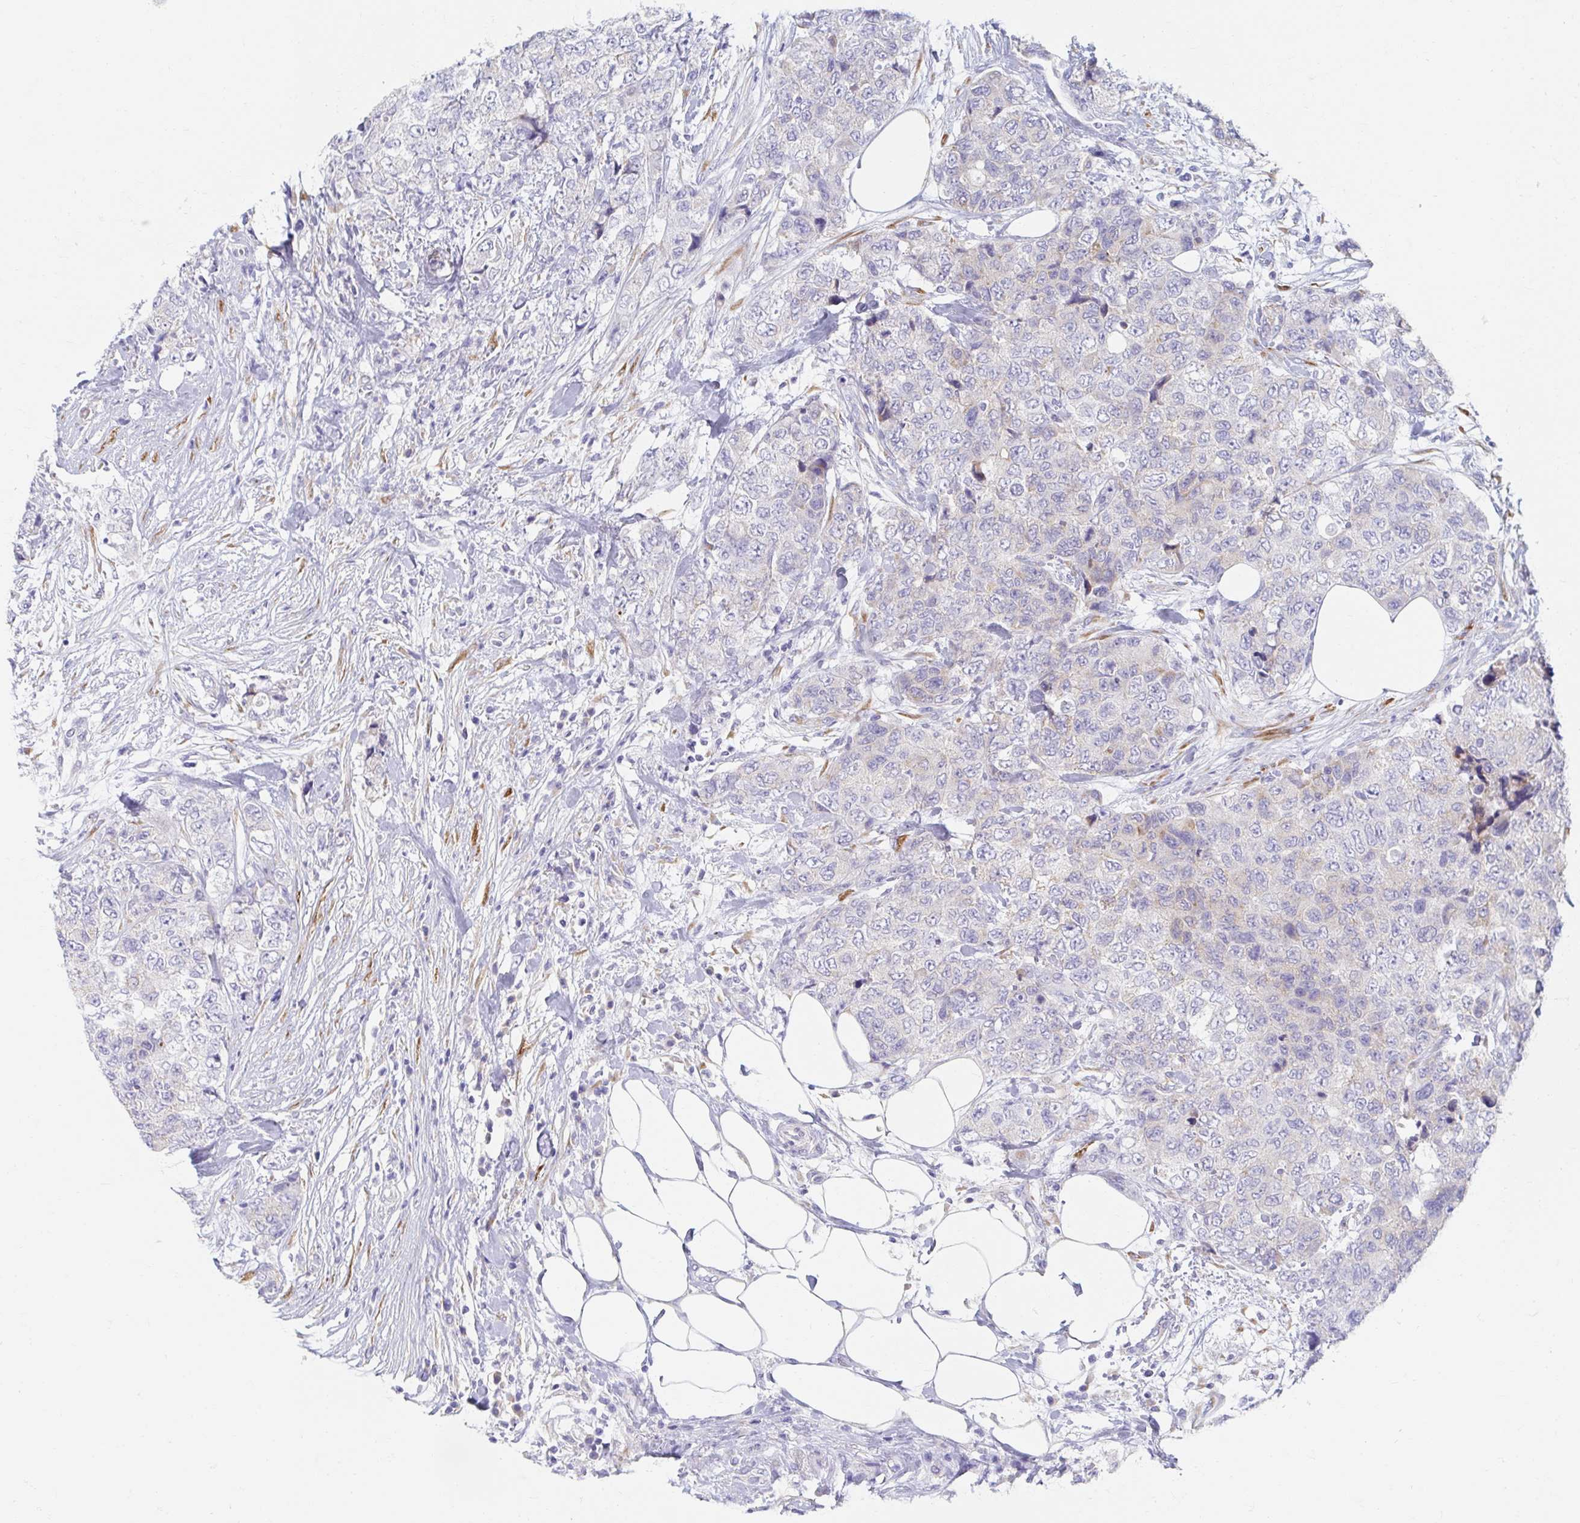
{"staining": {"intensity": "negative", "quantity": "none", "location": "none"}, "tissue": "urothelial cancer", "cell_type": "Tumor cells", "image_type": "cancer", "snomed": [{"axis": "morphology", "description": "Urothelial carcinoma, High grade"}, {"axis": "topography", "description": "Urinary bladder"}], "caption": "Tumor cells are negative for brown protein staining in urothelial carcinoma (high-grade).", "gene": "MYLK2", "patient": {"sex": "female", "age": 78}}